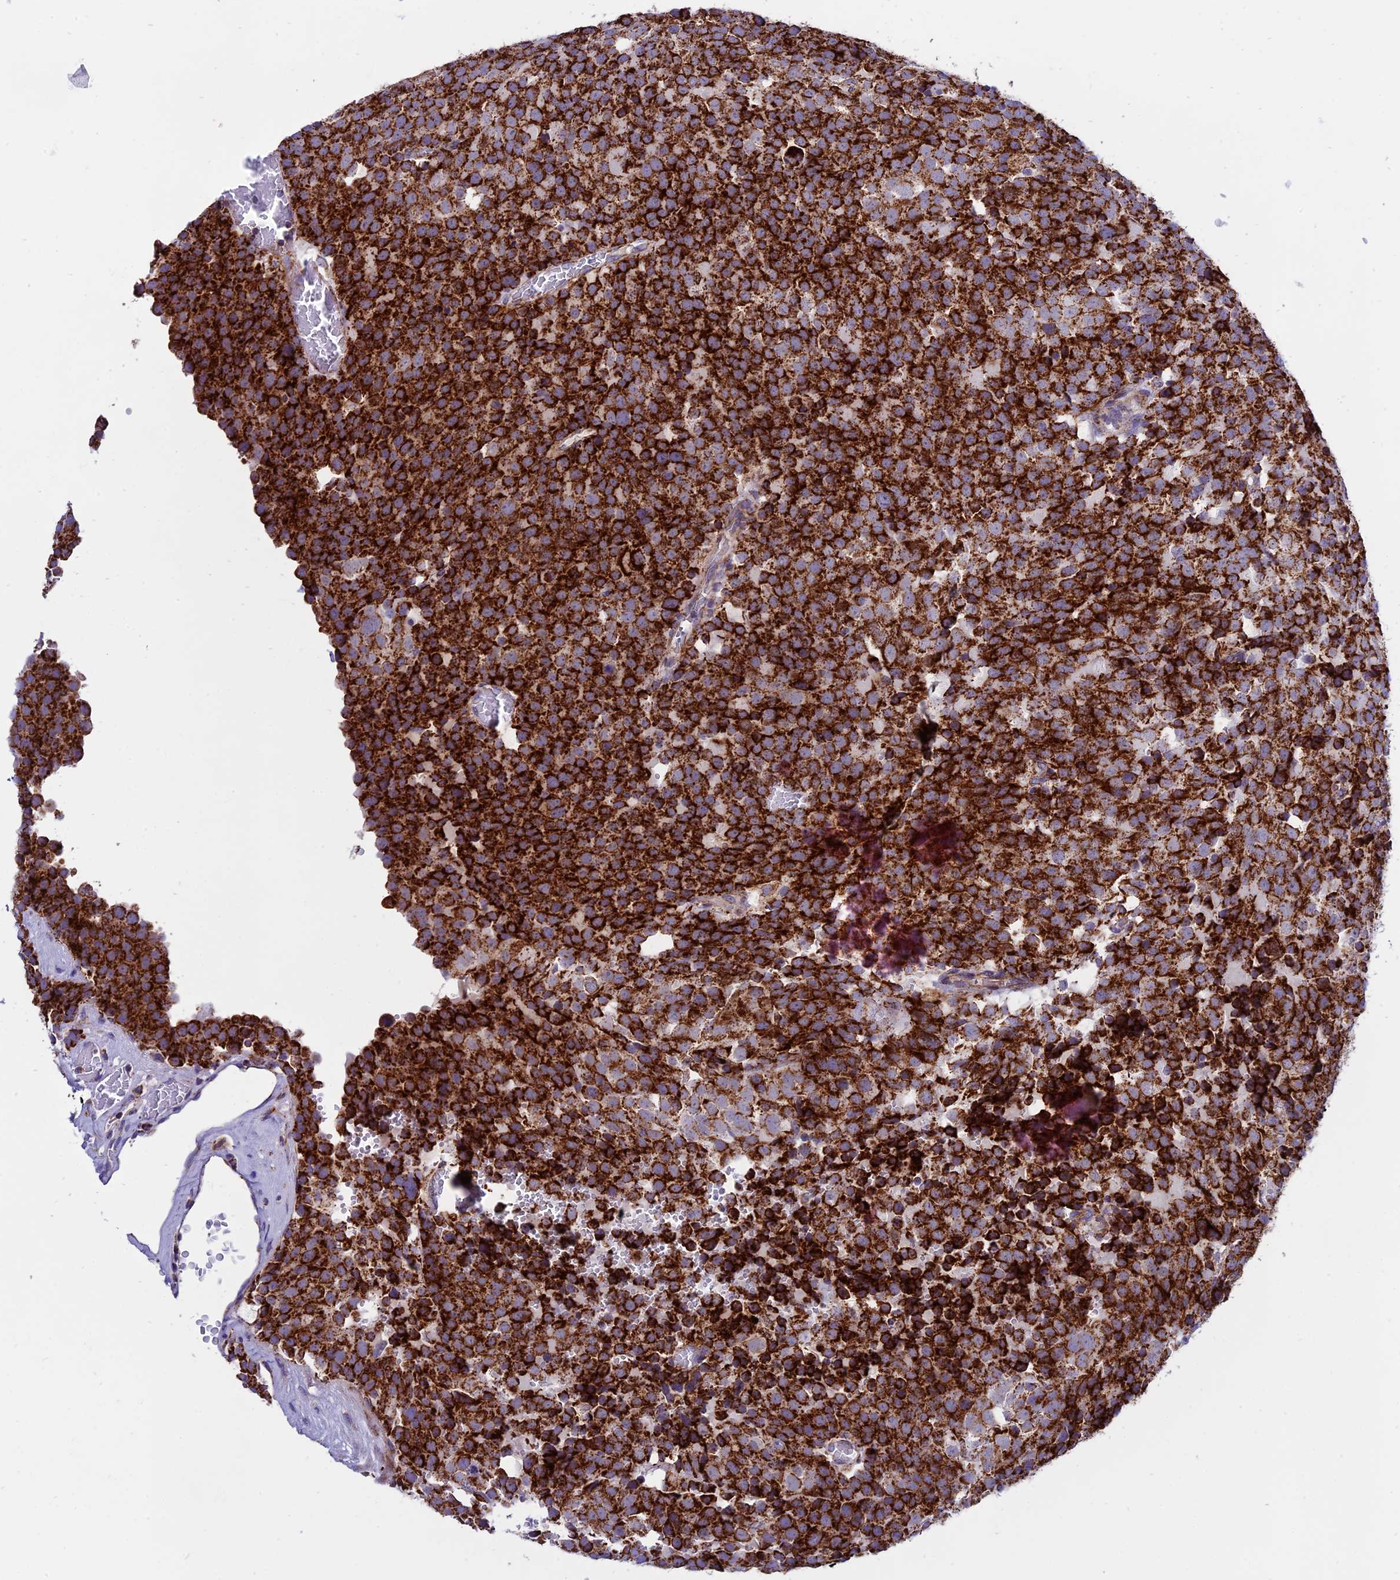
{"staining": {"intensity": "strong", "quantity": ">75%", "location": "cytoplasmic/membranous"}, "tissue": "testis cancer", "cell_type": "Tumor cells", "image_type": "cancer", "snomed": [{"axis": "morphology", "description": "Seminoma, NOS"}, {"axis": "topography", "description": "Testis"}], "caption": "Testis cancer stained with a protein marker displays strong staining in tumor cells.", "gene": "MRPS34", "patient": {"sex": "male", "age": 71}}